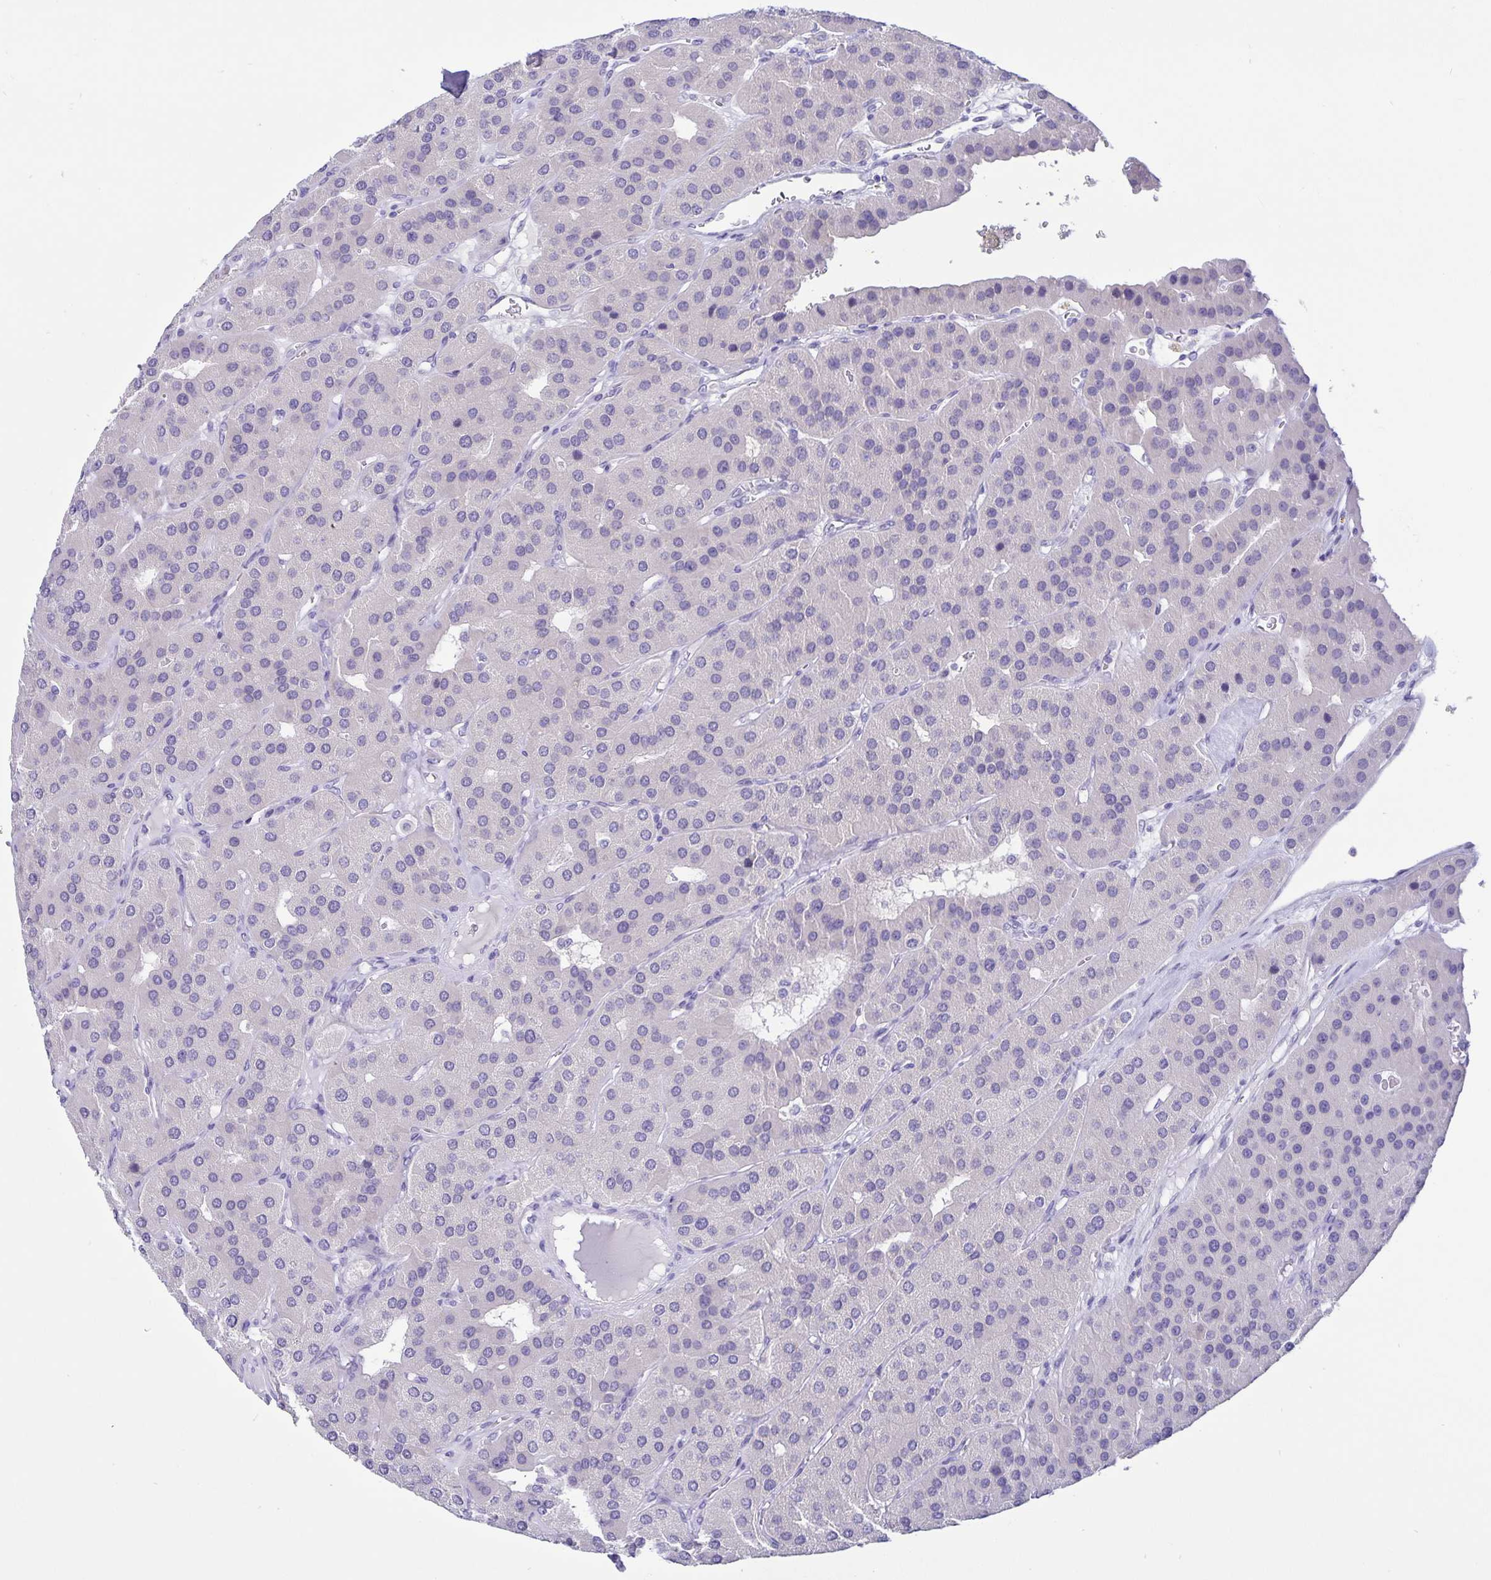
{"staining": {"intensity": "negative", "quantity": "none", "location": "none"}, "tissue": "parathyroid gland", "cell_type": "Glandular cells", "image_type": "normal", "snomed": [{"axis": "morphology", "description": "Normal tissue, NOS"}, {"axis": "morphology", "description": "Adenoma, NOS"}, {"axis": "topography", "description": "Parathyroid gland"}], "caption": "Immunohistochemistry image of benign parathyroid gland: human parathyroid gland stained with DAB reveals no significant protein positivity in glandular cells.", "gene": "ERMN", "patient": {"sex": "female", "age": 86}}